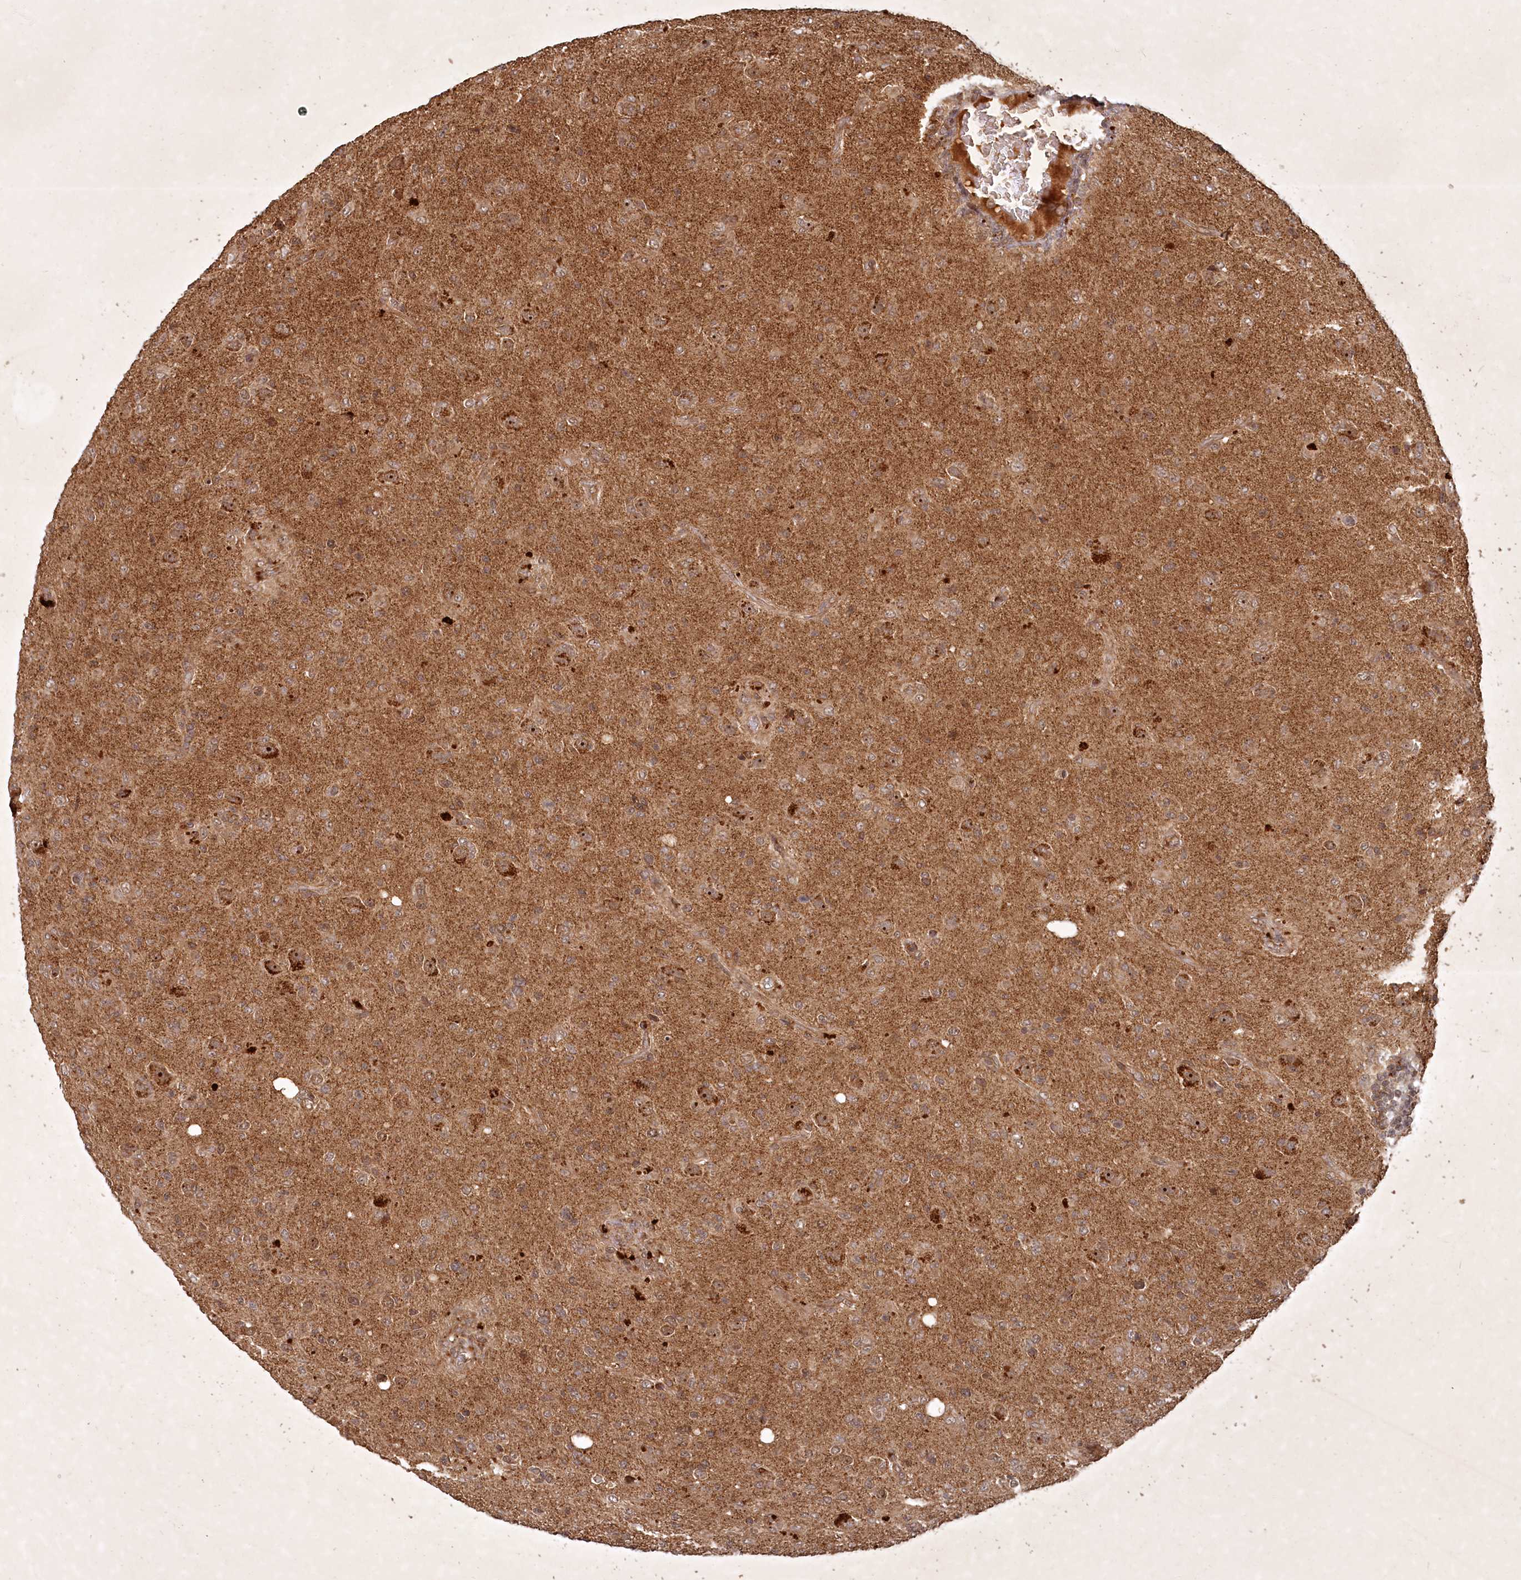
{"staining": {"intensity": "moderate", "quantity": ">75%", "location": "cytoplasmic/membranous"}, "tissue": "glioma", "cell_type": "Tumor cells", "image_type": "cancer", "snomed": [{"axis": "morphology", "description": "Glioma, malignant, High grade"}, {"axis": "topography", "description": "Brain"}], "caption": "Immunohistochemical staining of human glioma reveals medium levels of moderate cytoplasmic/membranous staining in about >75% of tumor cells.", "gene": "UNC93A", "patient": {"sex": "female", "age": 57}}